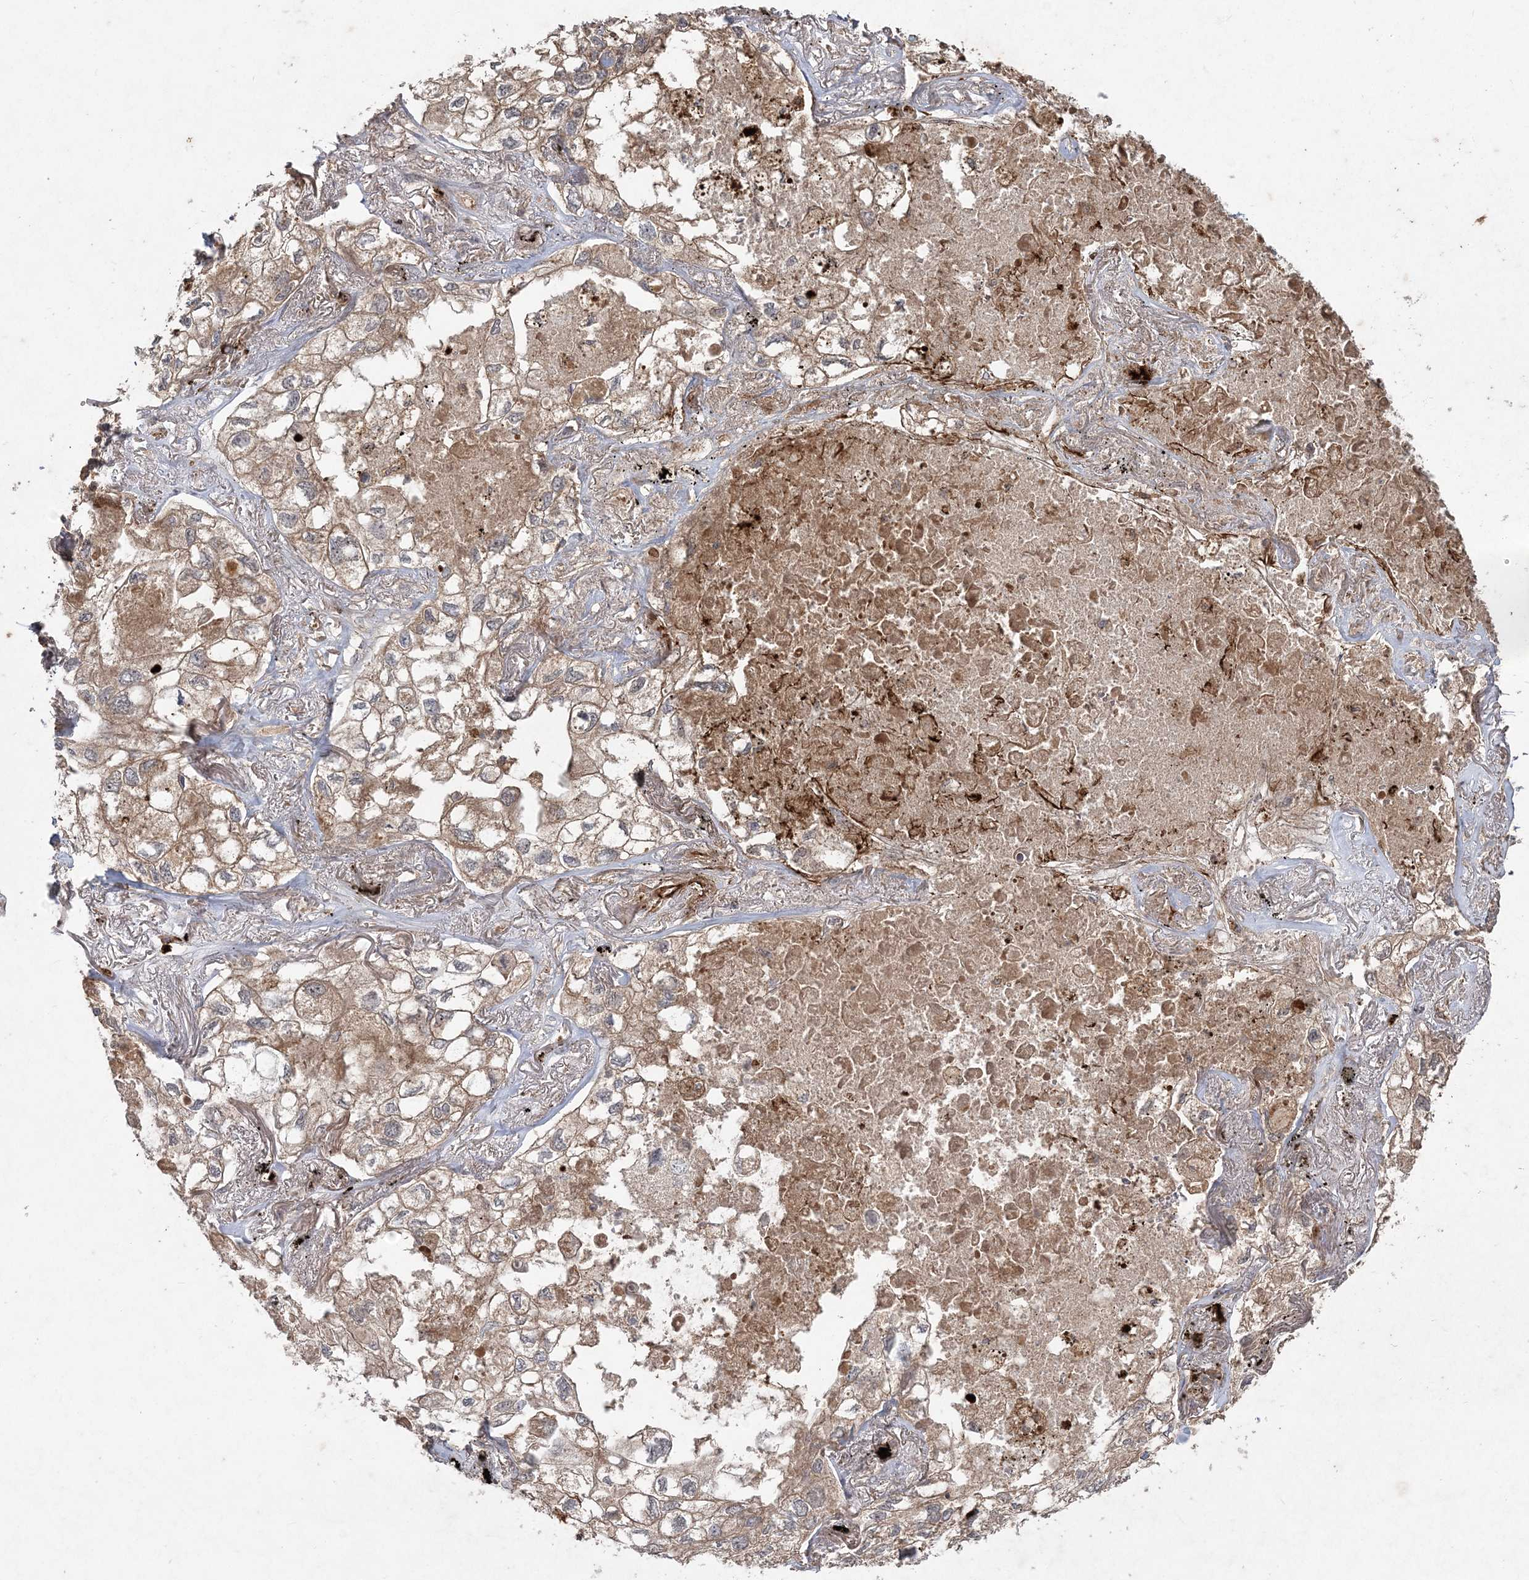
{"staining": {"intensity": "moderate", "quantity": ">75%", "location": "cytoplasmic/membranous"}, "tissue": "lung cancer", "cell_type": "Tumor cells", "image_type": "cancer", "snomed": [{"axis": "morphology", "description": "Adenocarcinoma, NOS"}, {"axis": "topography", "description": "Lung"}], "caption": "High-magnification brightfield microscopy of lung adenocarcinoma stained with DAB (3,3'-diaminobenzidine) (brown) and counterstained with hematoxylin (blue). tumor cells exhibit moderate cytoplasmic/membranous positivity is appreciated in about>75% of cells.", "gene": "SPRY1", "patient": {"sex": "male", "age": 65}}